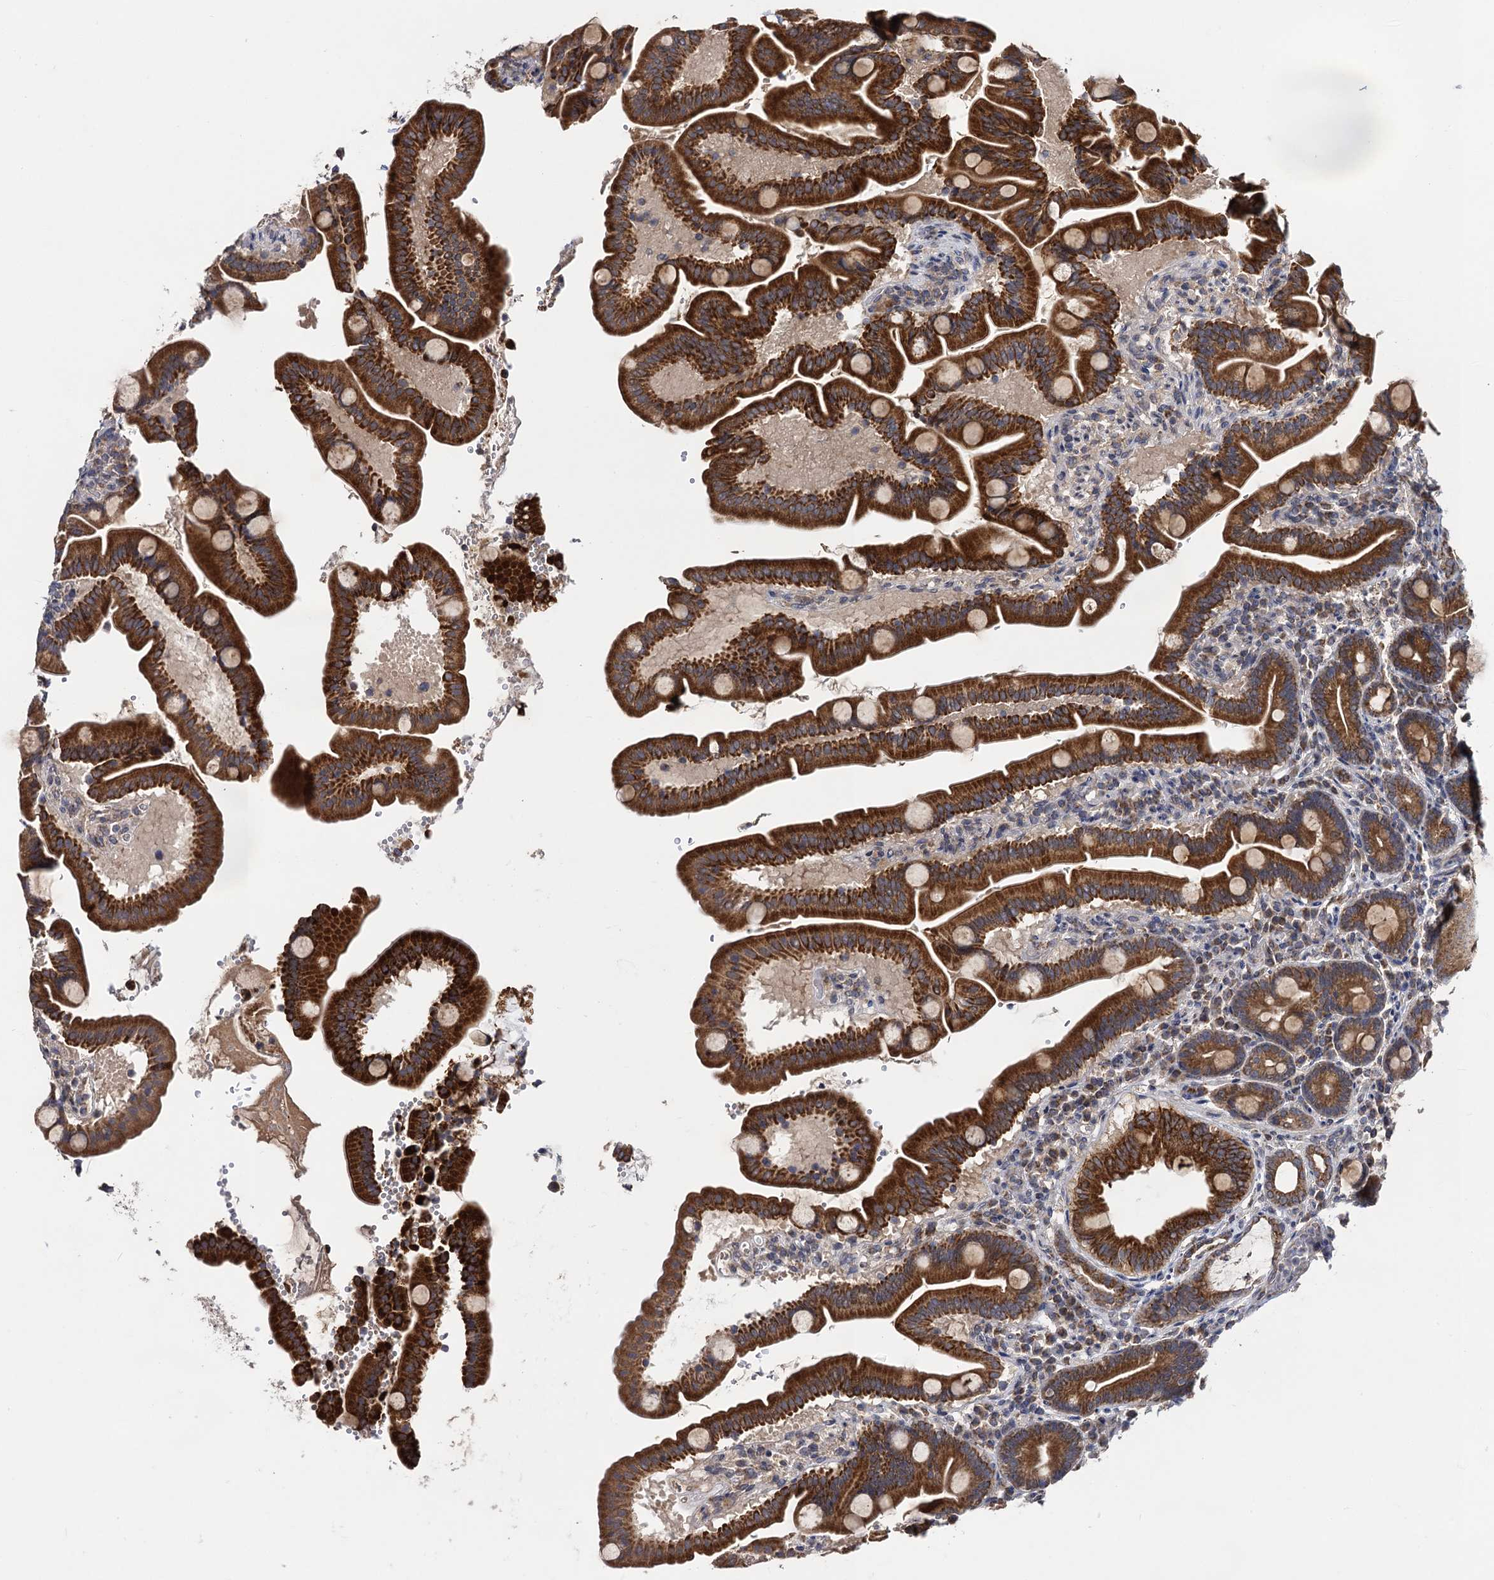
{"staining": {"intensity": "strong", "quantity": "25%-75%", "location": "cytoplasmic/membranous"}, "tissue": "duodenum", "cell_type": "Glandular cells", "image_type": "normal", "snomed": [{"axis": "morphology", "description": "Normal tissue, NOS"}, {"axis": "topography", "description": "Duodenum"}], "caption": "Immunohistochemistry of unremarkable duodenum reveals high levels of strong cytoplasmic/membranous positivity in about 25%-75% of glandular cells. (DAB IHC, brown staining for protein, blue staining for nuclei).", "gene": "VPS37D", "patient": {"sex": "male", "age": 54}}